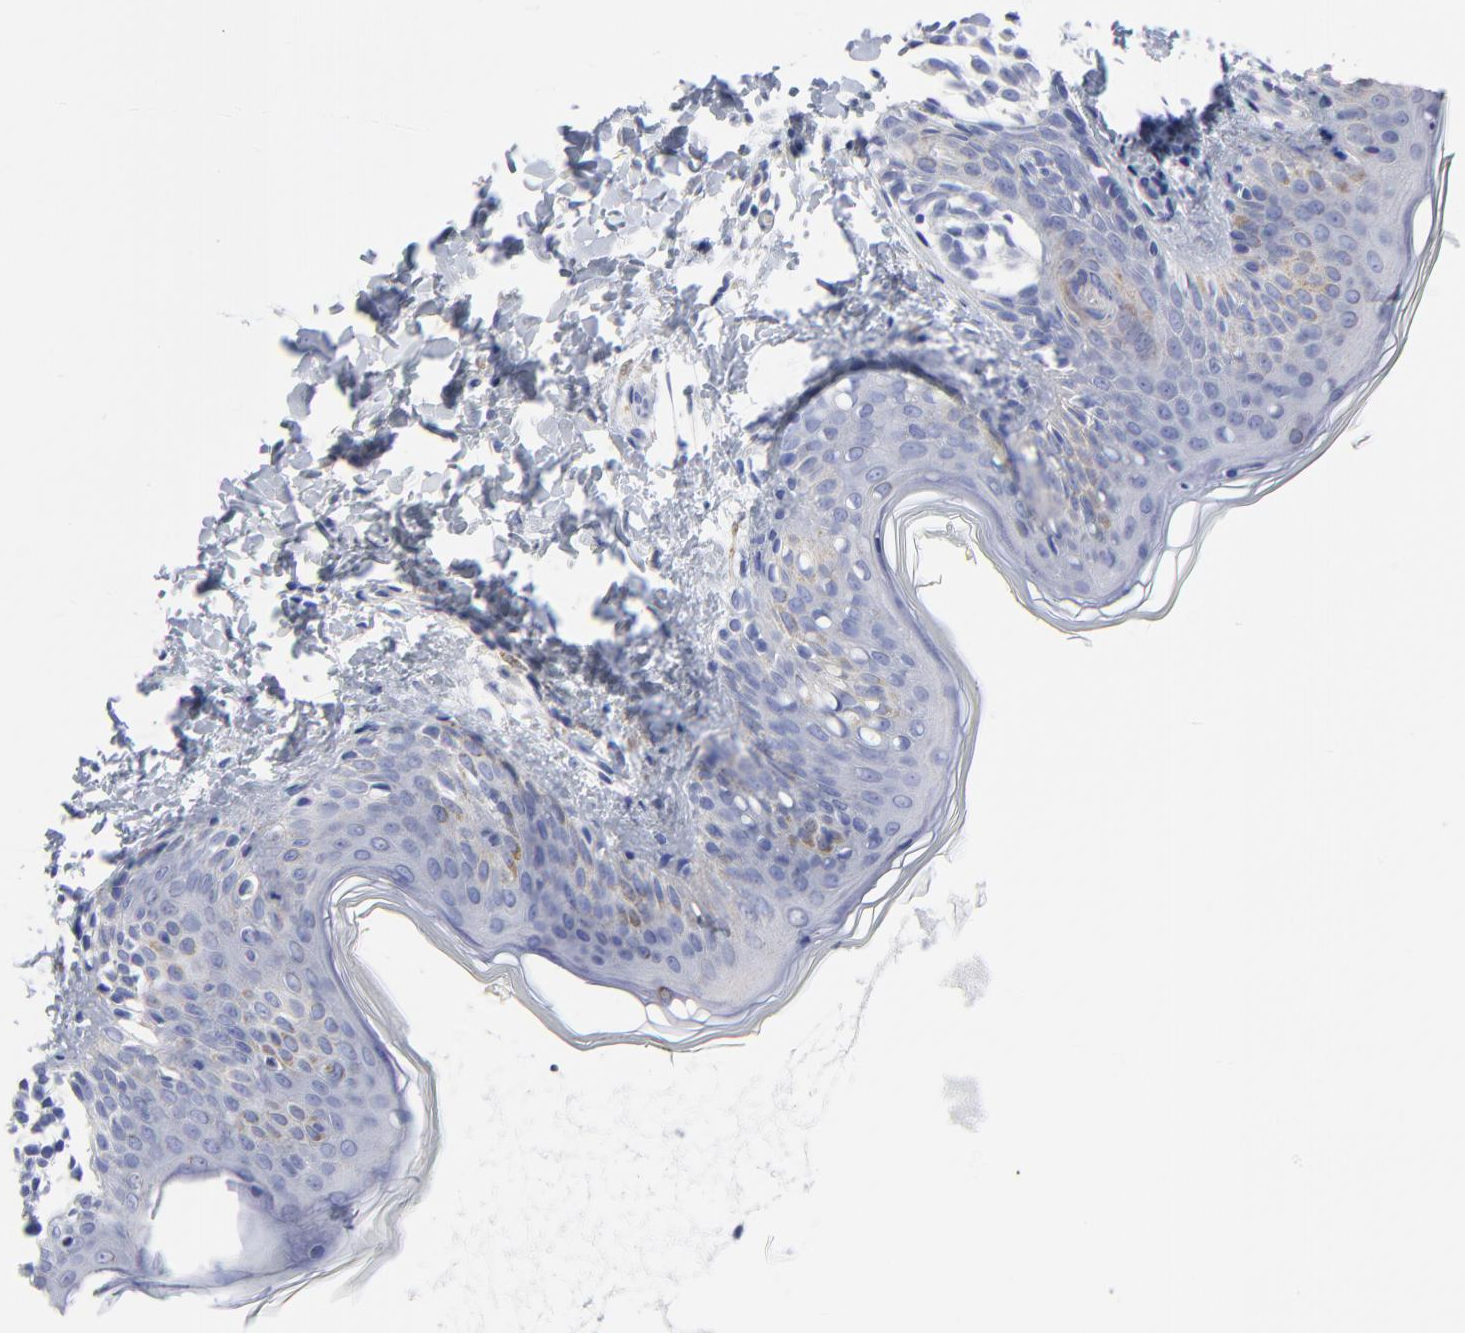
{"staining": {"intensity": "negative", "quantity": "none", "location": "none"}, "tissue": "skin", "cell_type": "Fibroblasts", "image_type": "normal", "snomed": [{"axis": "morphology", "description": "Normal tissue, NOS"}, {"axis": "topography", "description": "Skin"}], "caption": "Image shows no significant protein positivity in fibroblasts of normal skin.", "gene": "CNTN3", "patient": {"sex": "female", "age": 4}}